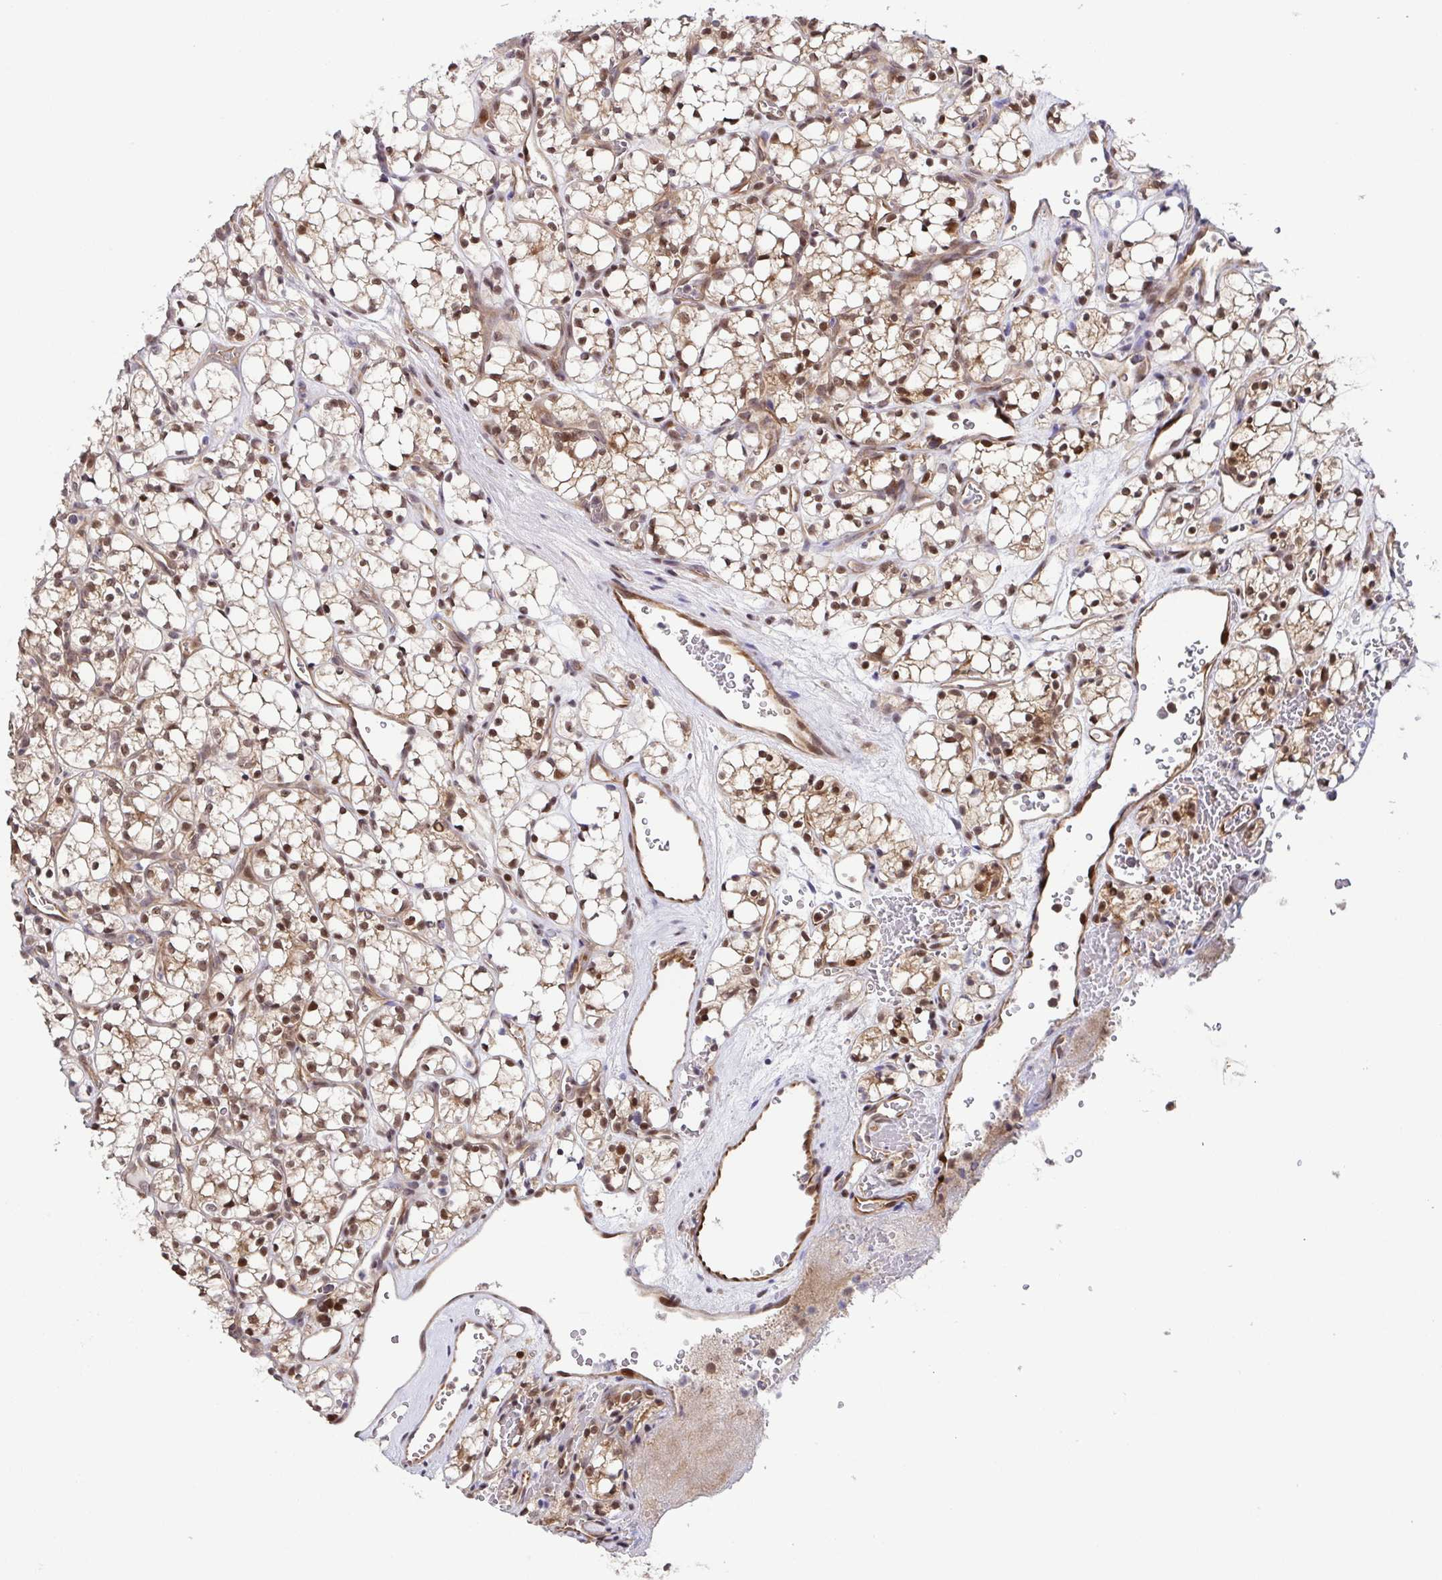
{"staining": {"intensity": "moderate", "quantity": ">75%", "location": "cytoplasmic/membranous,nuclear"}, "tissue": "renal cancer", "cell_type": "Tumor cells", "image_type": "cancer", "snomed": [{"axis": "morphology", "description": "Adenocarcinoma, NOS"}, {"axis": "topography", "description": "Kidney"}], "caption": "Immunohistochemistry (IHC) (DAB (3,3'-diaminobenzidine)) staining of renal cancer (adenocarcinoma) shows moderate cytoplasmic/membranous and nuclear protein staining in approximately >75% of tumor cells.", "gene": "DNAJB1", "patient": {"sex": "female", "age": 69}}